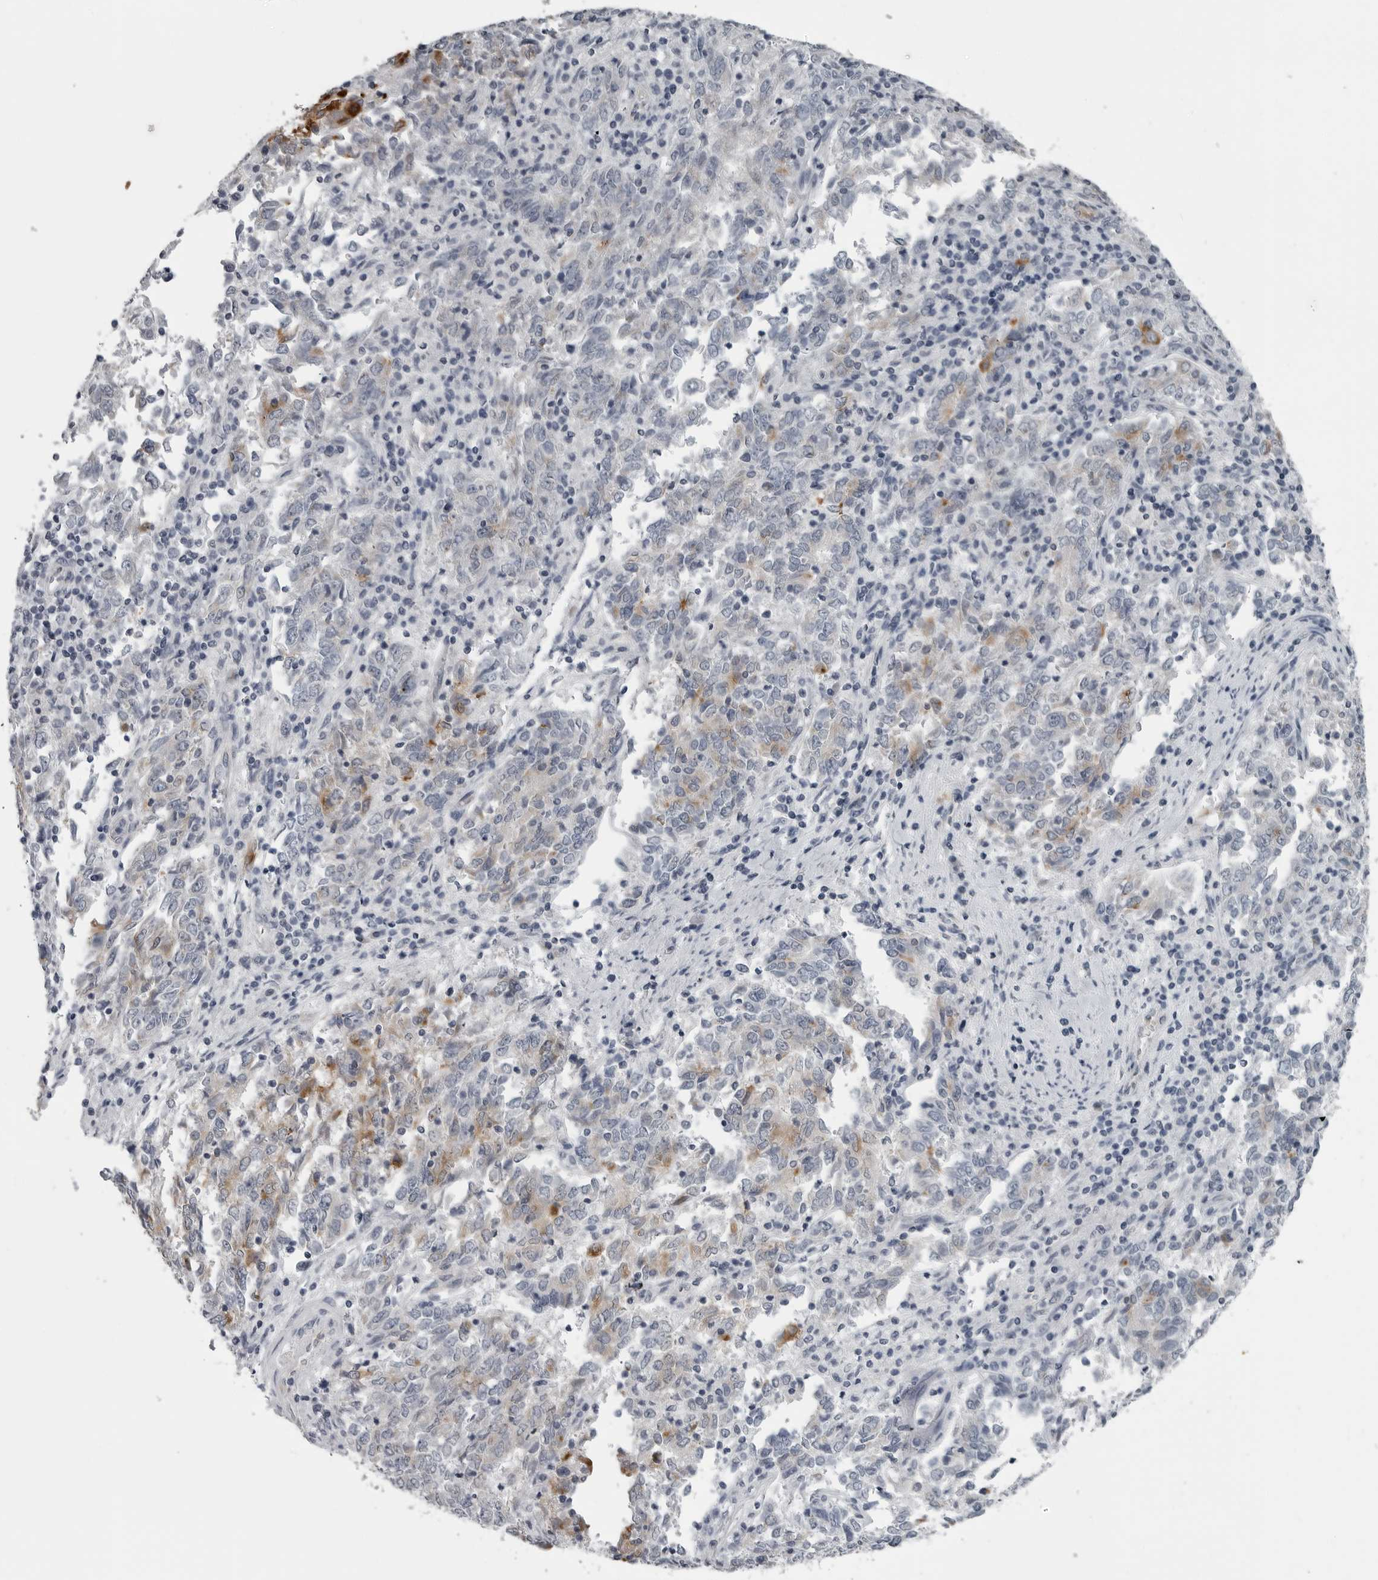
{"staining": {"intensity": "moderate", "quantity": "<25%", "location": "cytoplasmic/membranous"}, "tissue": "endometrial cancer", "cell_type": "Tumor cells", "image_type": "cancer", "snomed": [{"axis": "morphology", "description": "Adenocarcinoma, NOS"}, {"axis": "topography", "description": "Endometrium"}], "caption": "A low amount of moderate cytoplasmic/membranous staining is appreciated in about <25% of tumor cells in adenocarcinoma (endometrial) tissue.", "gene": "MYOC", "patient": {"sex": "female", "age": 80}}